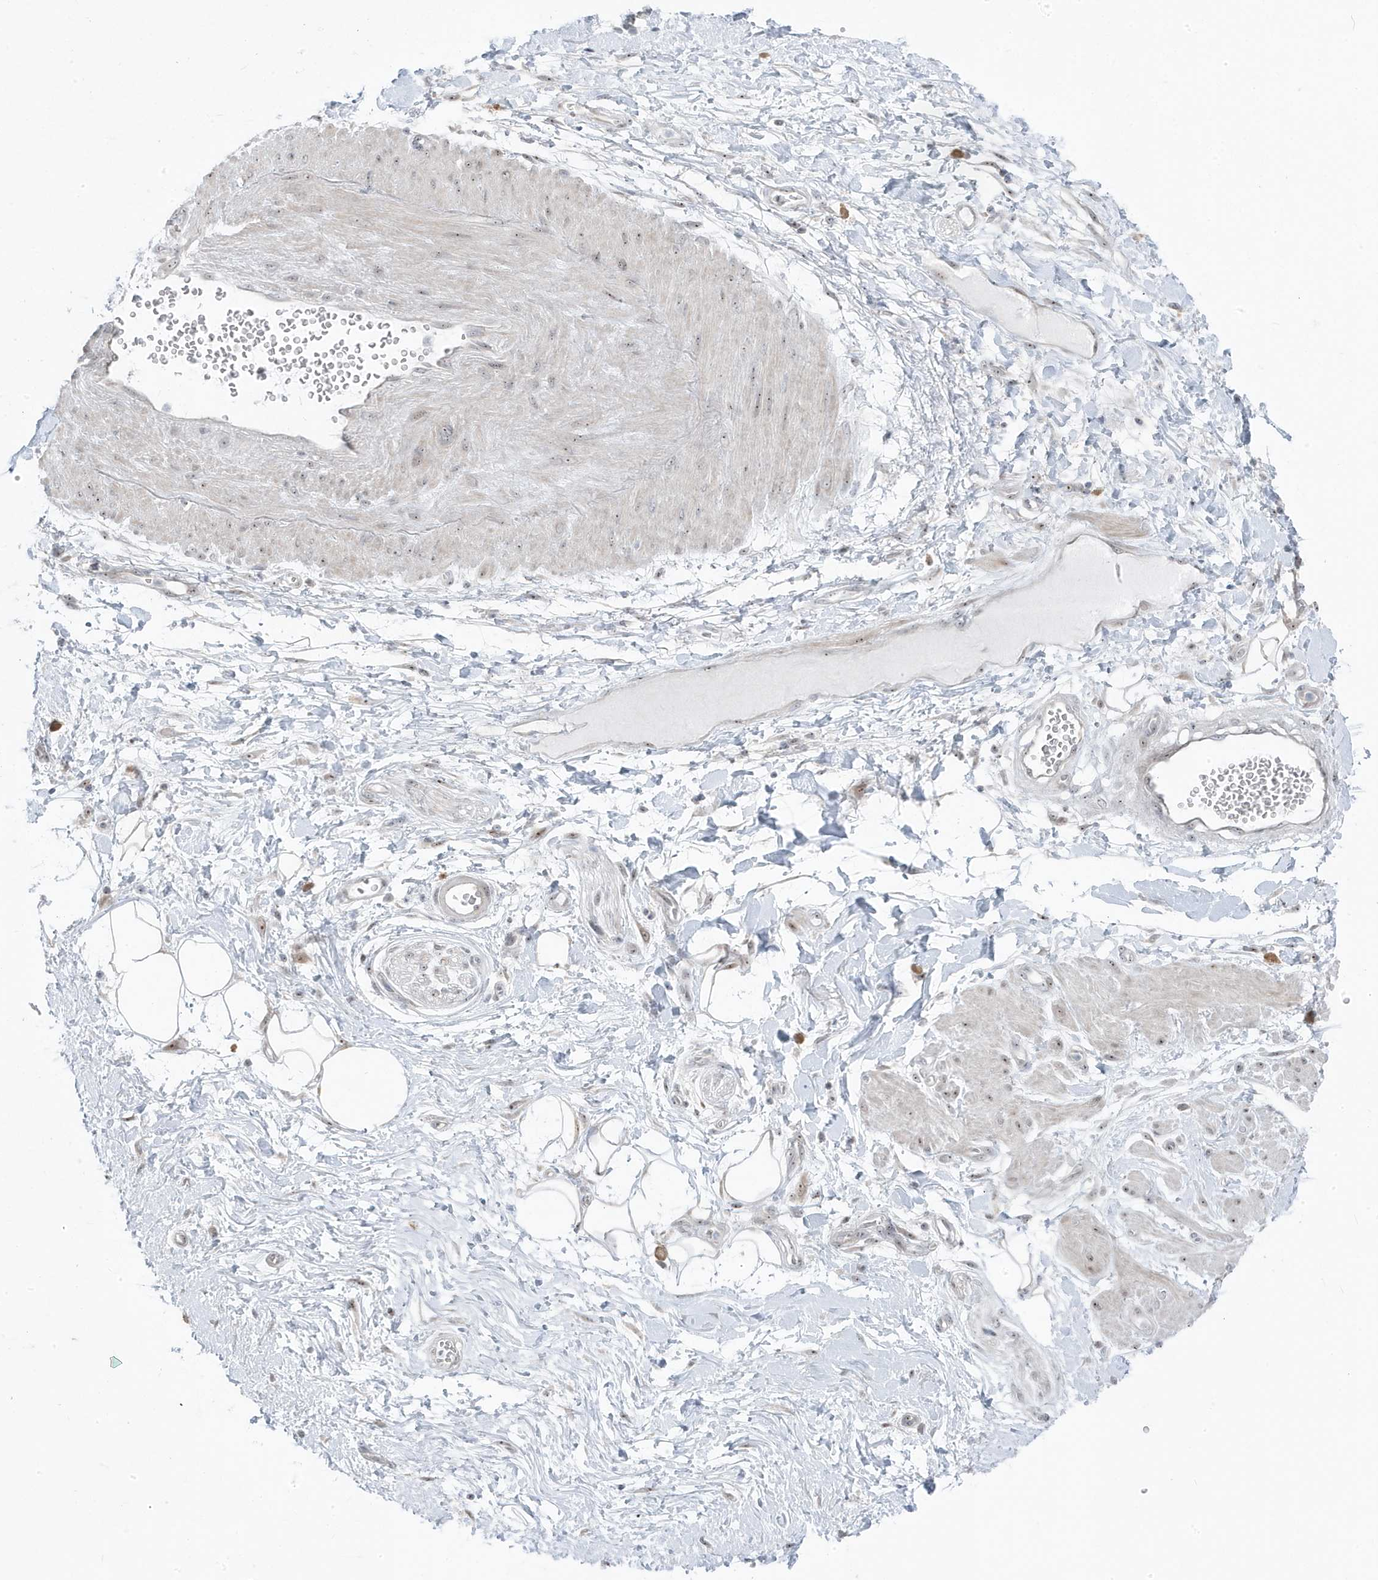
{"staining": {"intensity": "negative", "quantity": "none", "location": "none"}, "tissue": "adipose tissue", "cell_type": "Adipocytes", "image_type": "normal", "snomed": [{"axis": "morphology", "description": "Normal tissue, NOS"}, {"axis": "morphology", "description": "Adenocarcinoma, NOS"}, {"axis": "topography", "description": "Pancreas"}, {"axis": "topography", "description": "Peripheral nerve tissue"}], "caption": "Micrograph shows no significant protein staining in adipocytes of normal adipose tissue.", "gene": "TSEN15", "patient": {"sex": "male", "age": 59}}